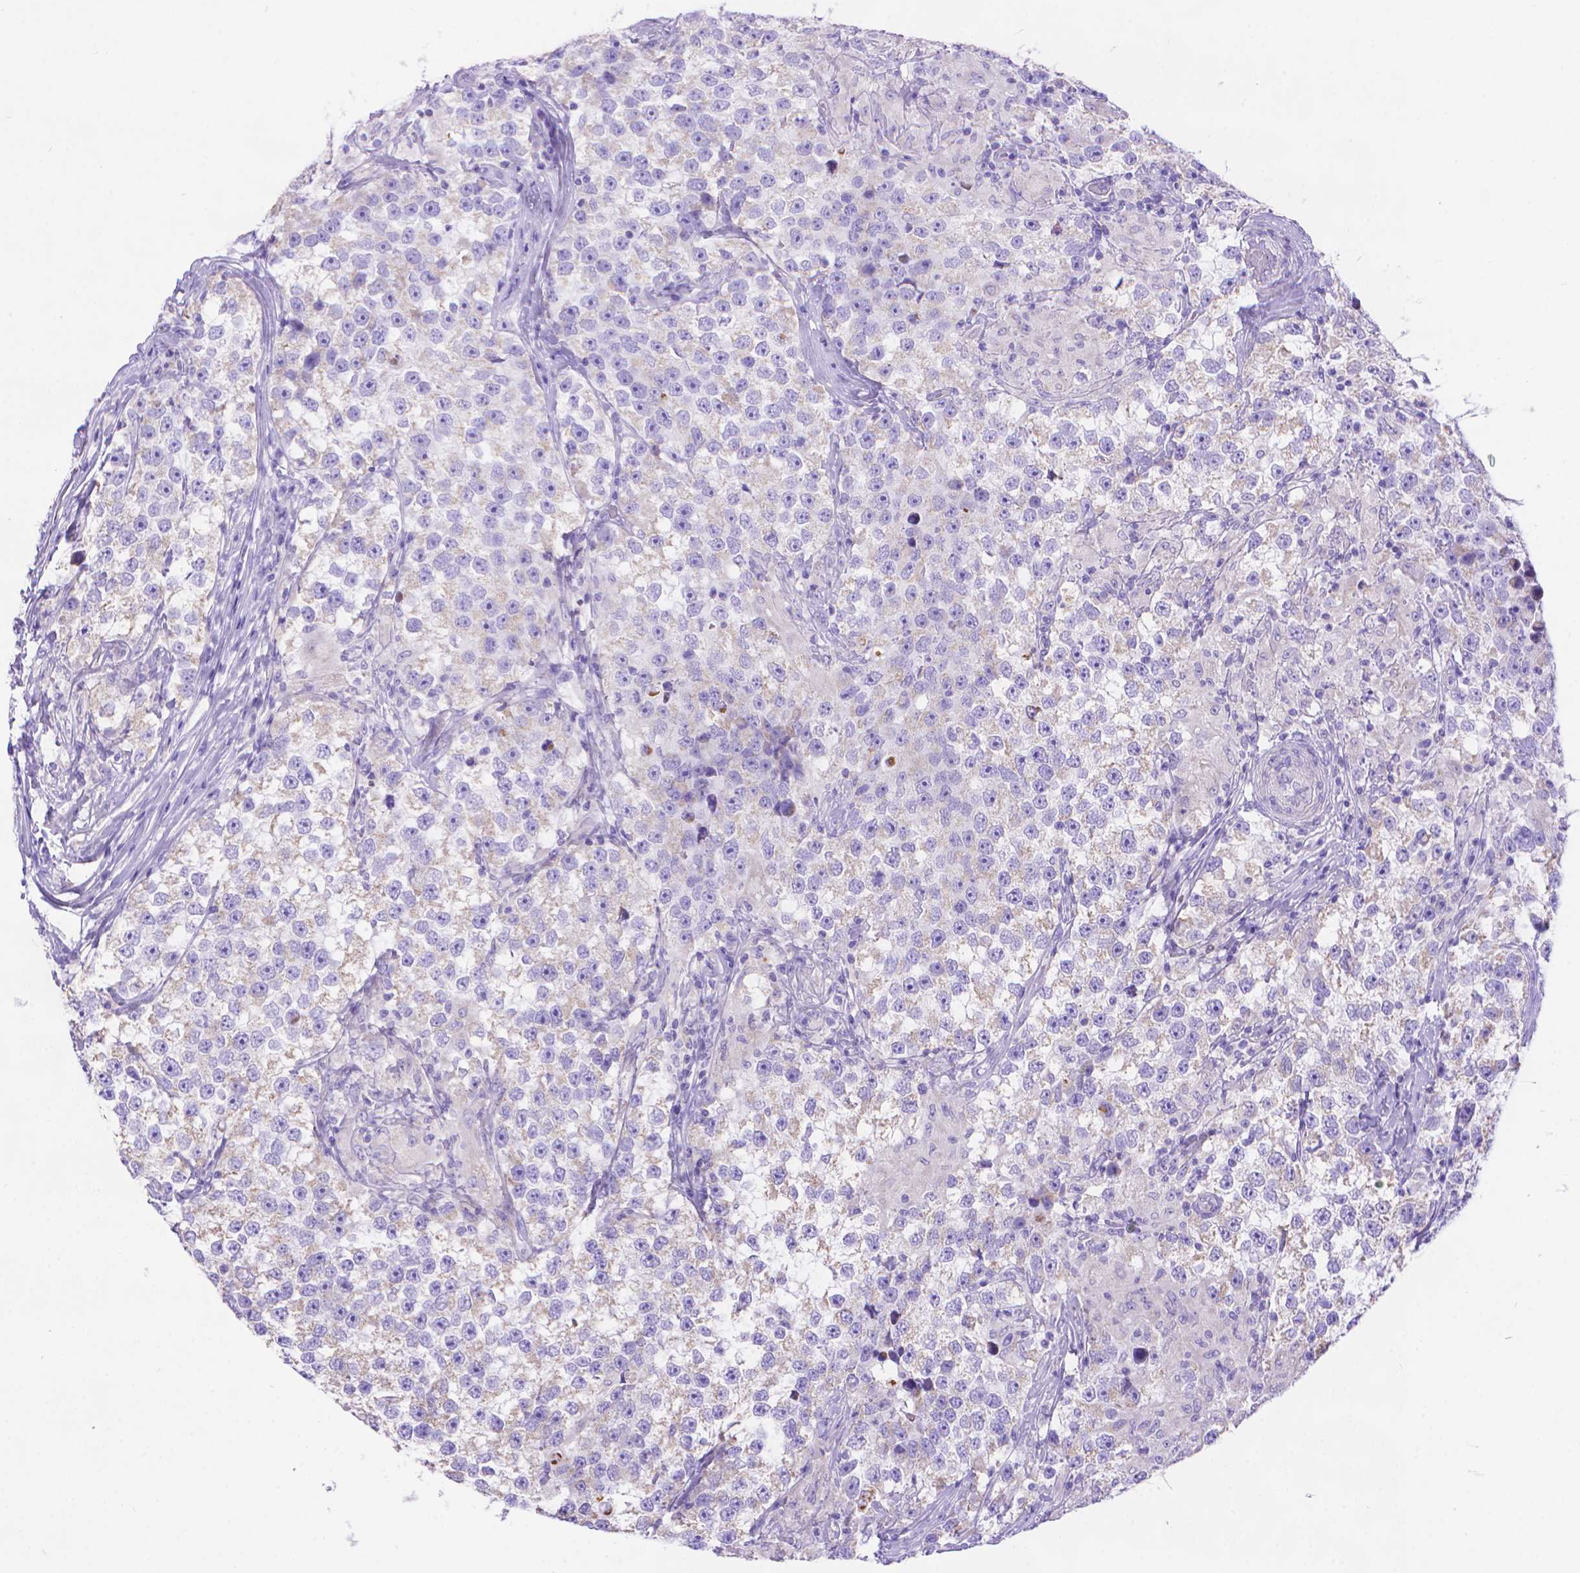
{"staining": {"intensity": "weak", "quantity": "<25%", "location": "cytoplasmic/membranous"}, "tissue": "testis cancer", "cell_type": "Tumor cells", "image_type": "cancer", "snomed": [{"axis": "morphology", "description": "Seminoma, NOS"}, {"axis": "topography", "description": "Testis"}], "caption": "Immunohistochemistry (IHC) micrograph of neoplastic tissue: testis cancer (seminoma) stained with DAB demonstrates no significant protein expression in tumor cells. (Stains: DAB (3,3'-diaminobenzidine) IHC with hematoxylin counter stain, Microscopy: brightfield microscopy at high magnification).", "gene": "DHRS2", "patient": {"sex": "male", "age": 46}}